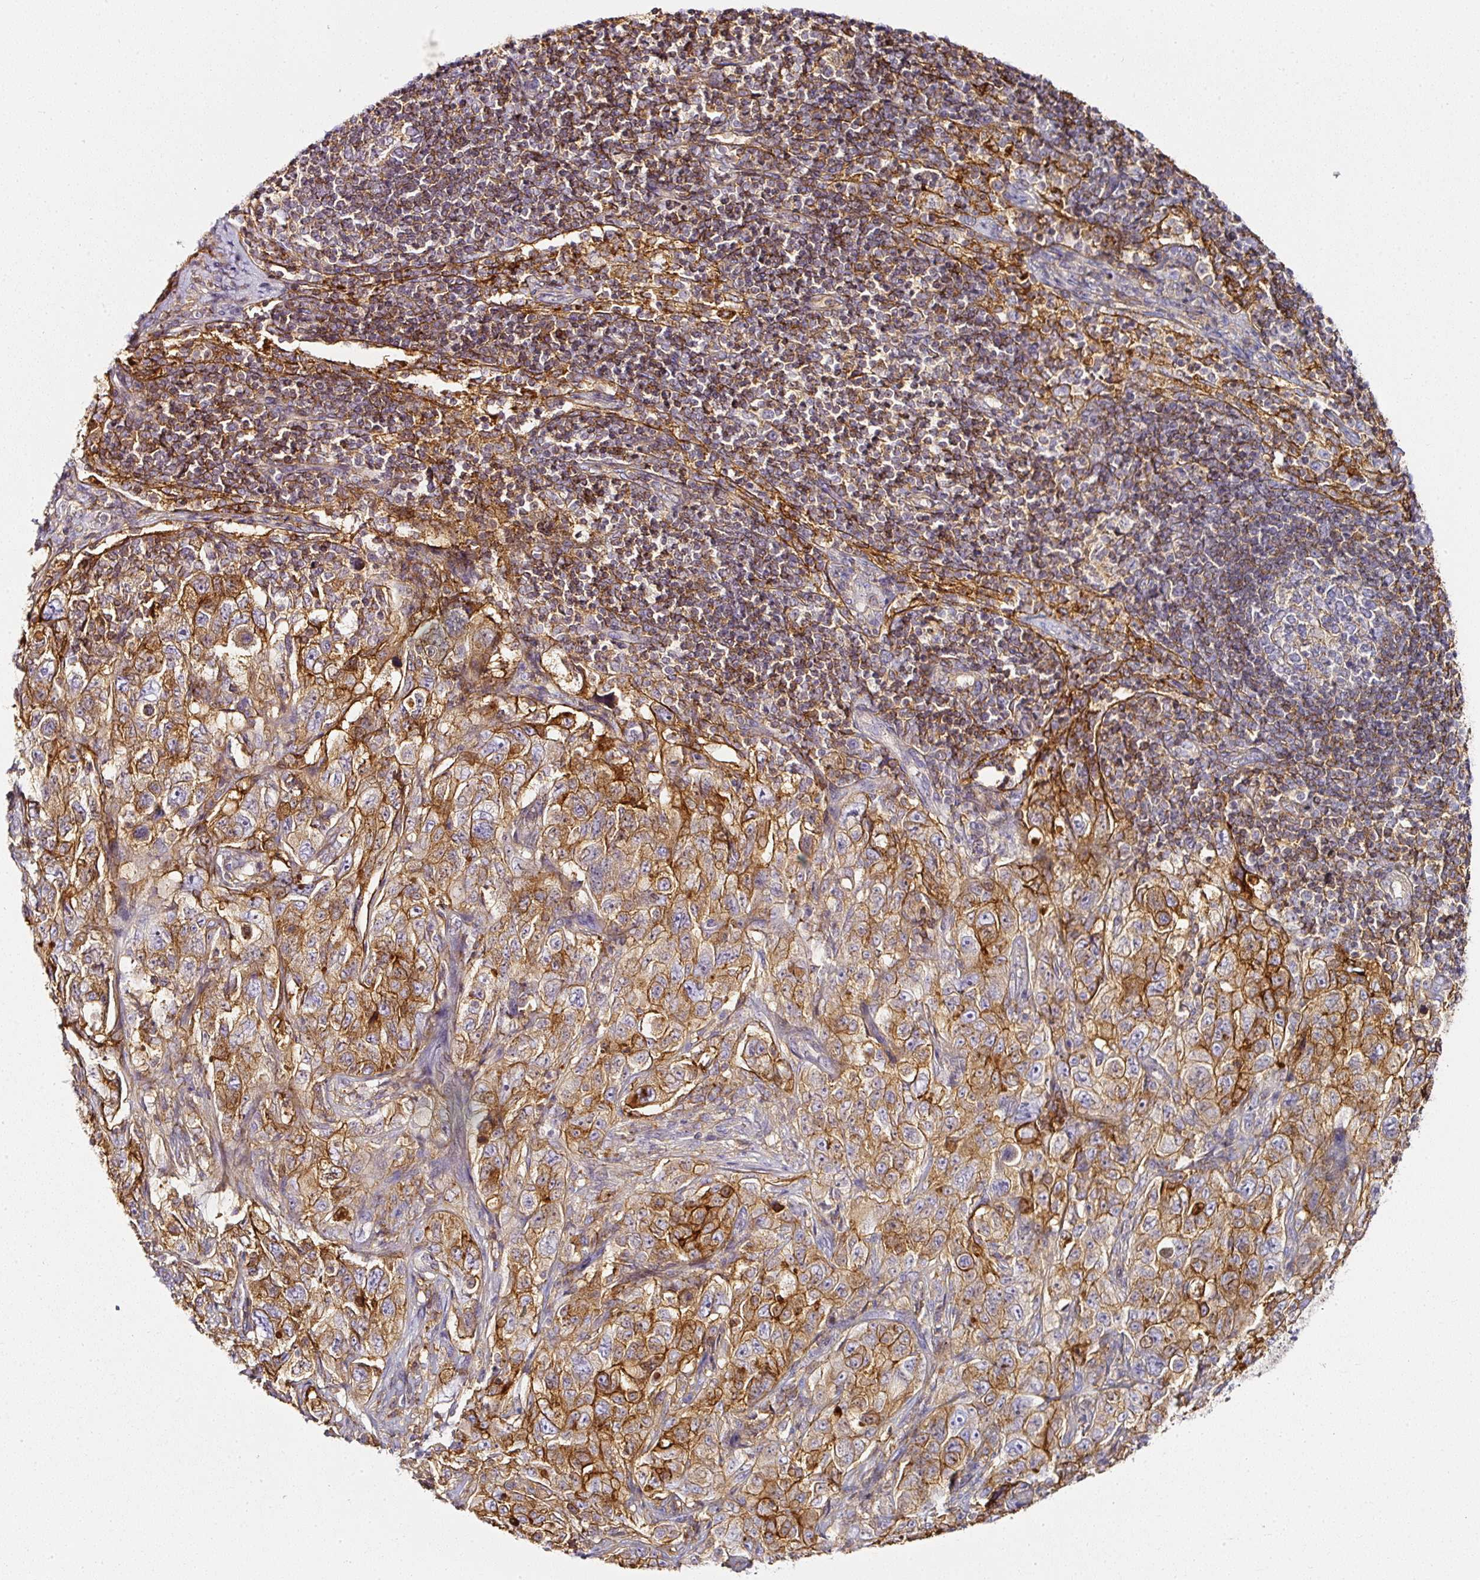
{"staining": {"intensity": "moderate", "quantity": ">75%", "location": "cytoplasmic/membranous"}, "tissue": "pancreatic cancer", "cell_type": "Tumor cells", "image_type": "cancer", "snomed": [{"axis": "morphology", "description": "Adenocarcinoma, NOS"}, {"axis": "topography", "description": "Pancreas"}], "caption": "The micrograph shows staining of pancreatic cancer (adenocarcinoma), revealing moderate cytoplasmic/membranous protein expression (brown color) within tumor cells.", "gene": "CD47", "patient": {"sex": "male", "age": 68}}